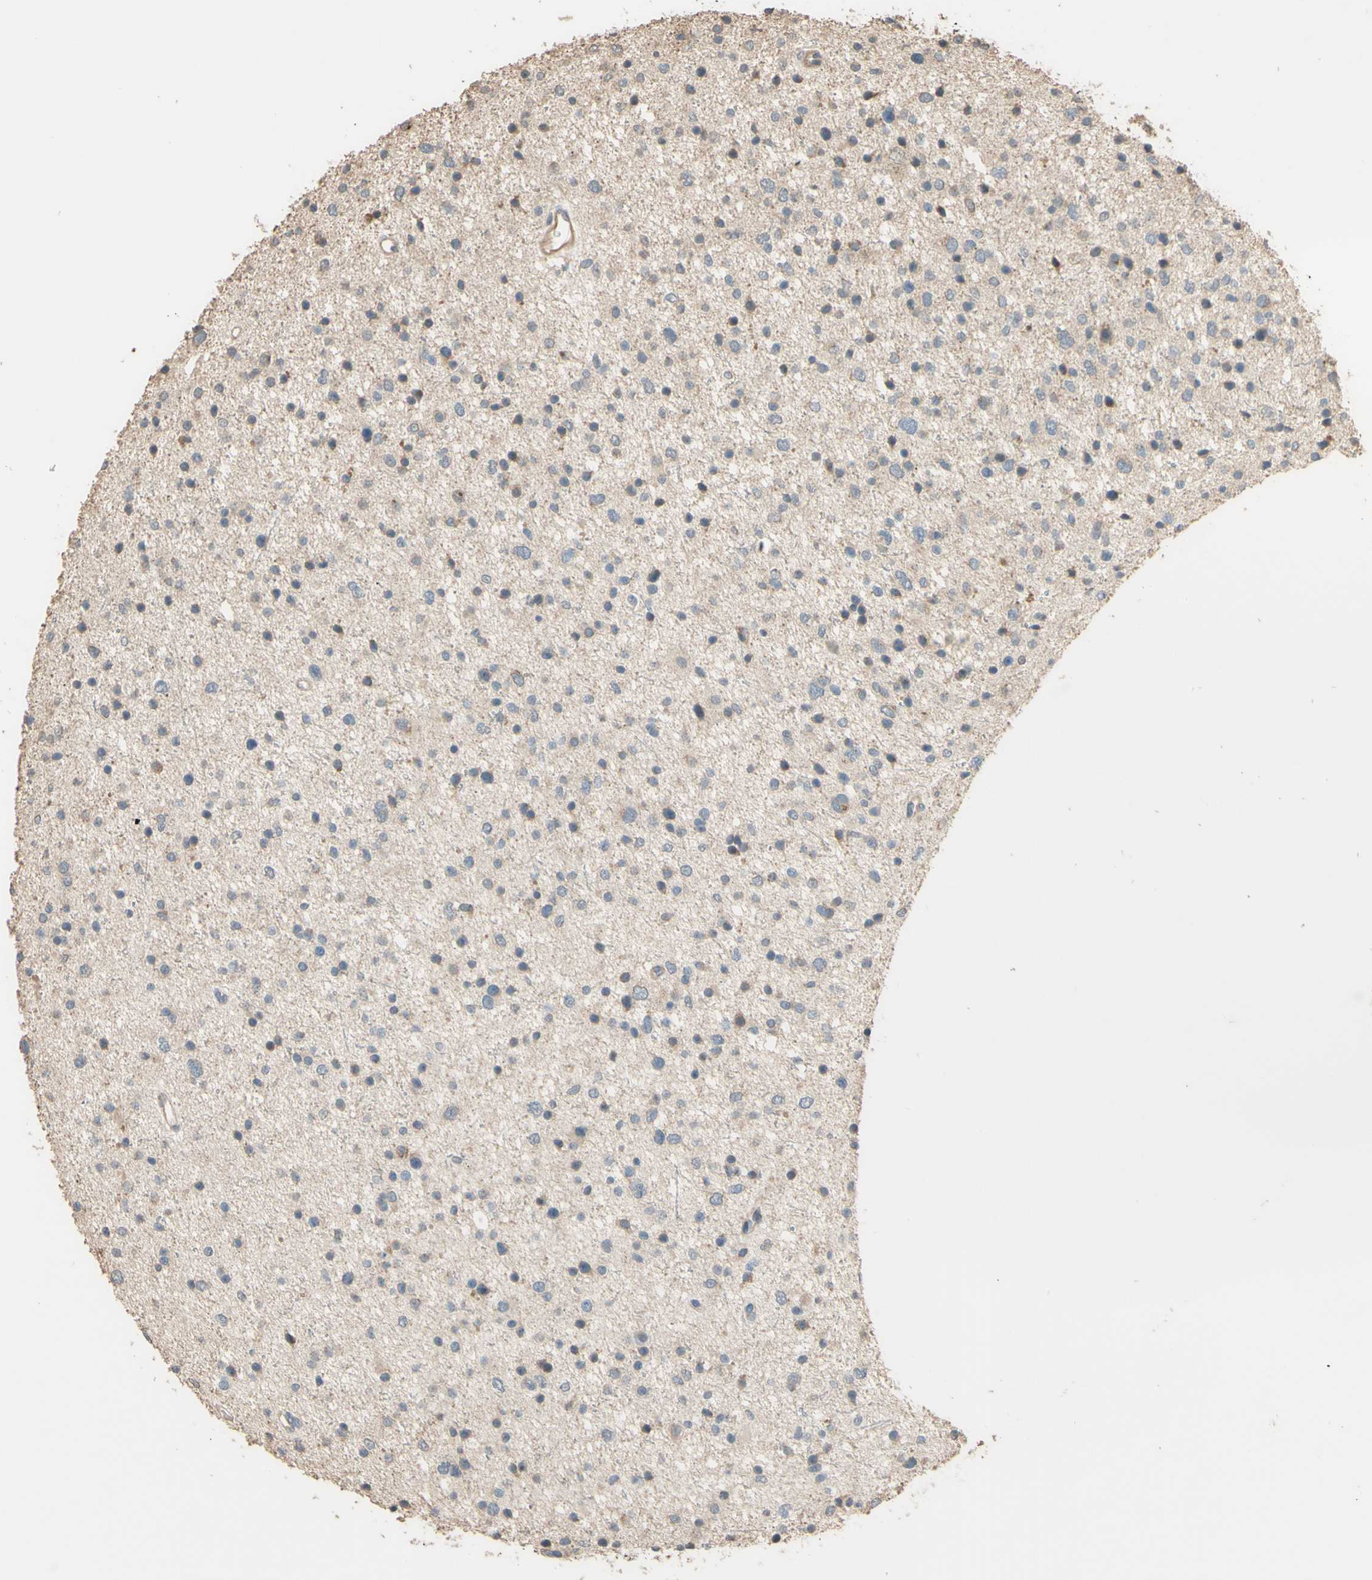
{"staining": {"intensity": "negative", "quantity": "none", "location": "none"}, "tissue": "glioma", "cell_type": "Tumor cells", "image_type": "cancer", "snomed": [{"axis": "morphology", "description": "Glioma, malignant, Low grade"}, {"axis": "topography", "description": "Brain"}], "caption": "IHC image of human low-grade glioma (malignant) stained for a protein (brown), which exhibits no expression in tumor cells. (Stains: DAB (3,3'-diaminobenzidine) immunohistochemistry (IHC) with hematoxylin counter stain, Microscopy: brightfield microscopy at high magnification).", "gene": "SMIM19", "patient": {"sex": "female", "age": 37}}